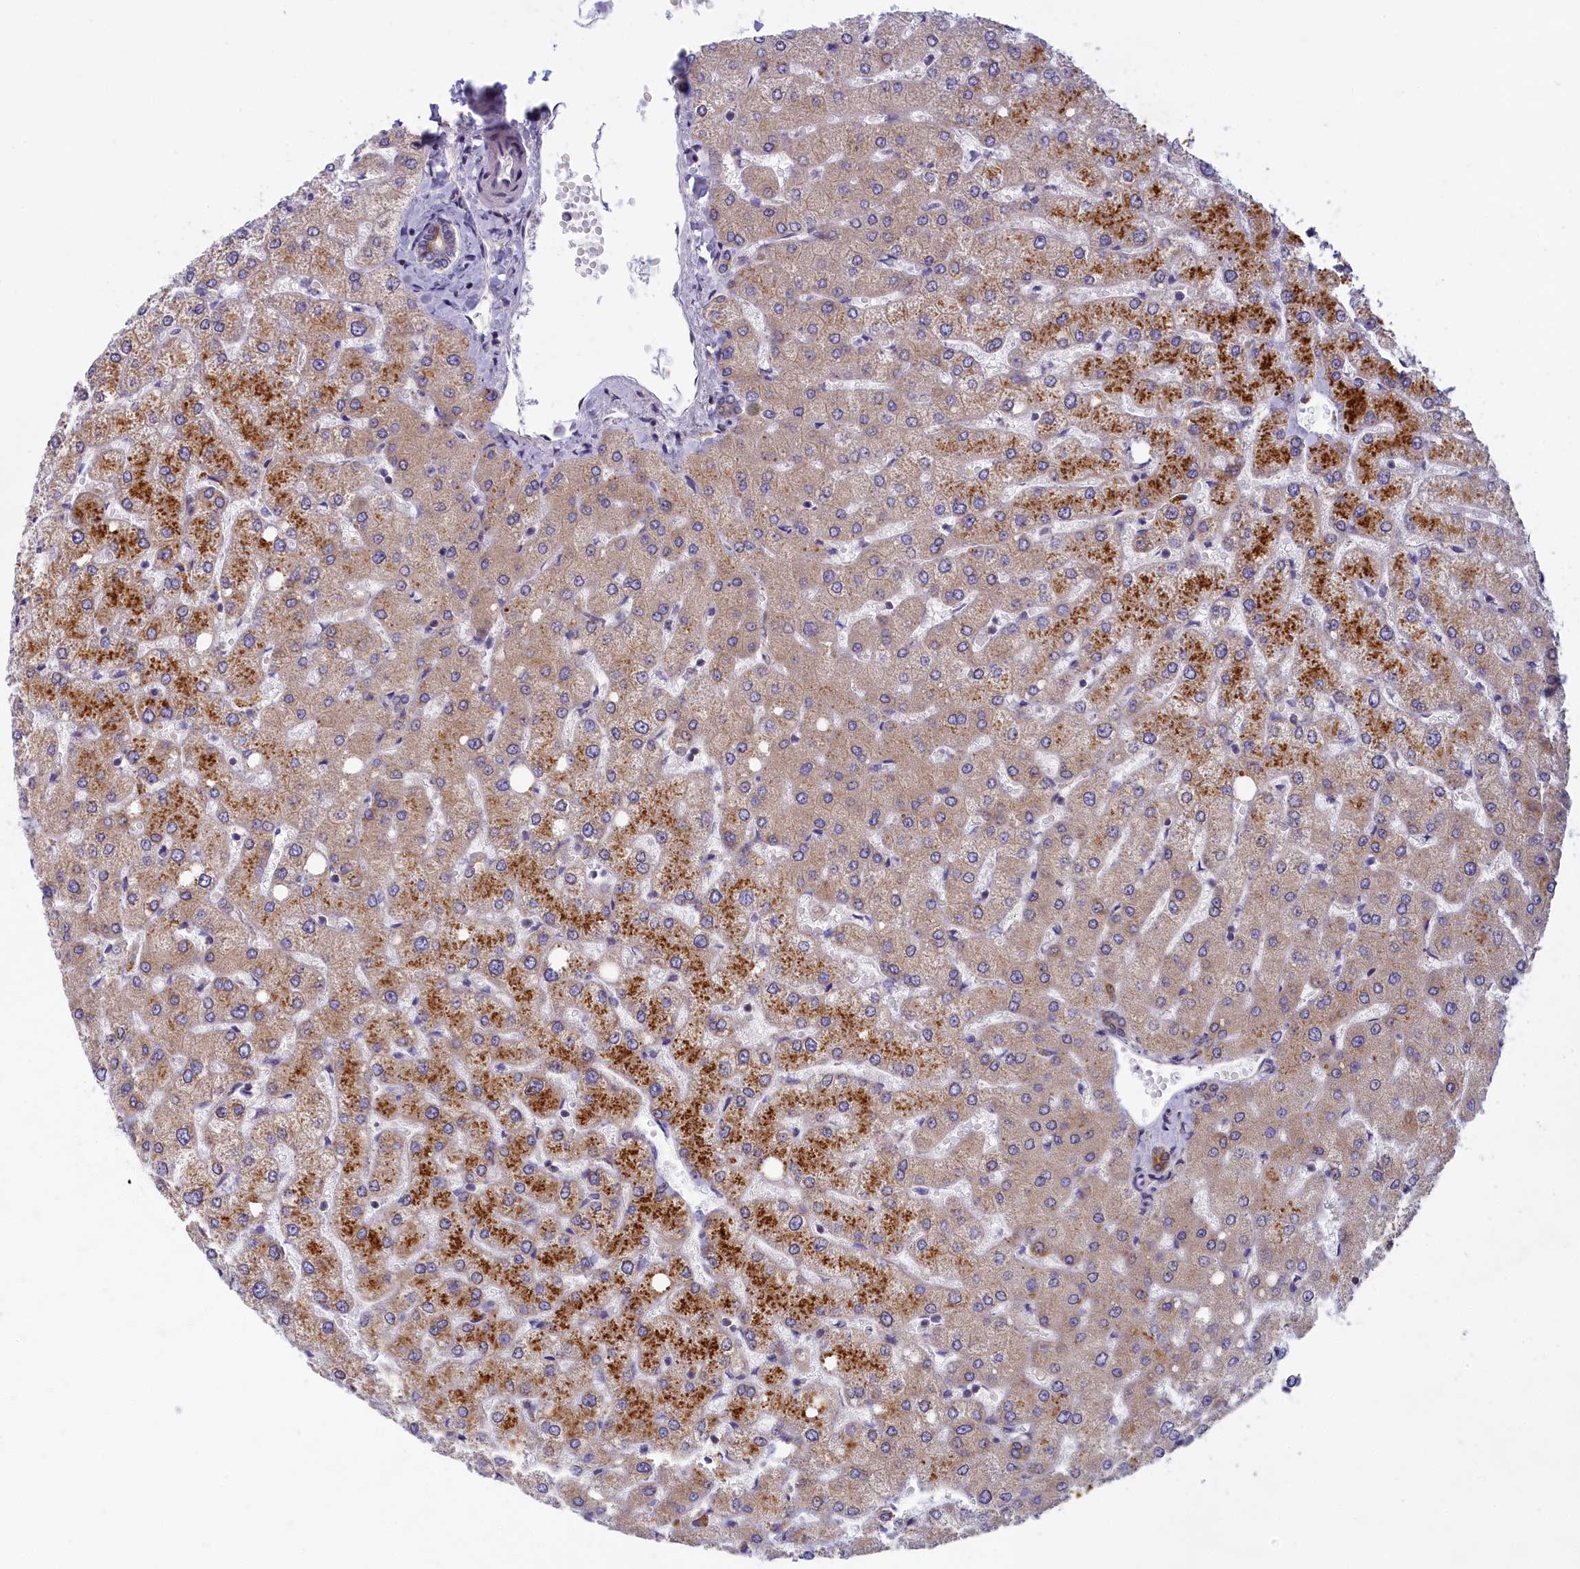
{"staining": {"intensity": "moderate", "quantity": "25%-75%", "location": "cytoplasmic/membranous"}, "tissue": "liver", "cell_type": "Cholangiocytes", "image_type": "normal", "snomed": [{"axis": "morphology", "description": "Normal tissue, NOS"}, {"axis": "topography", "description": "Liver"}], "caption": "Immunohistochemical staining of normal human liver reveals 25%-75% levels of moderate cytoplasmic/membranous protein expression in about 25%-75% of cholangiocytes.", "gene": "NOL10", "patient": {"sex": "female", "age": 54}}